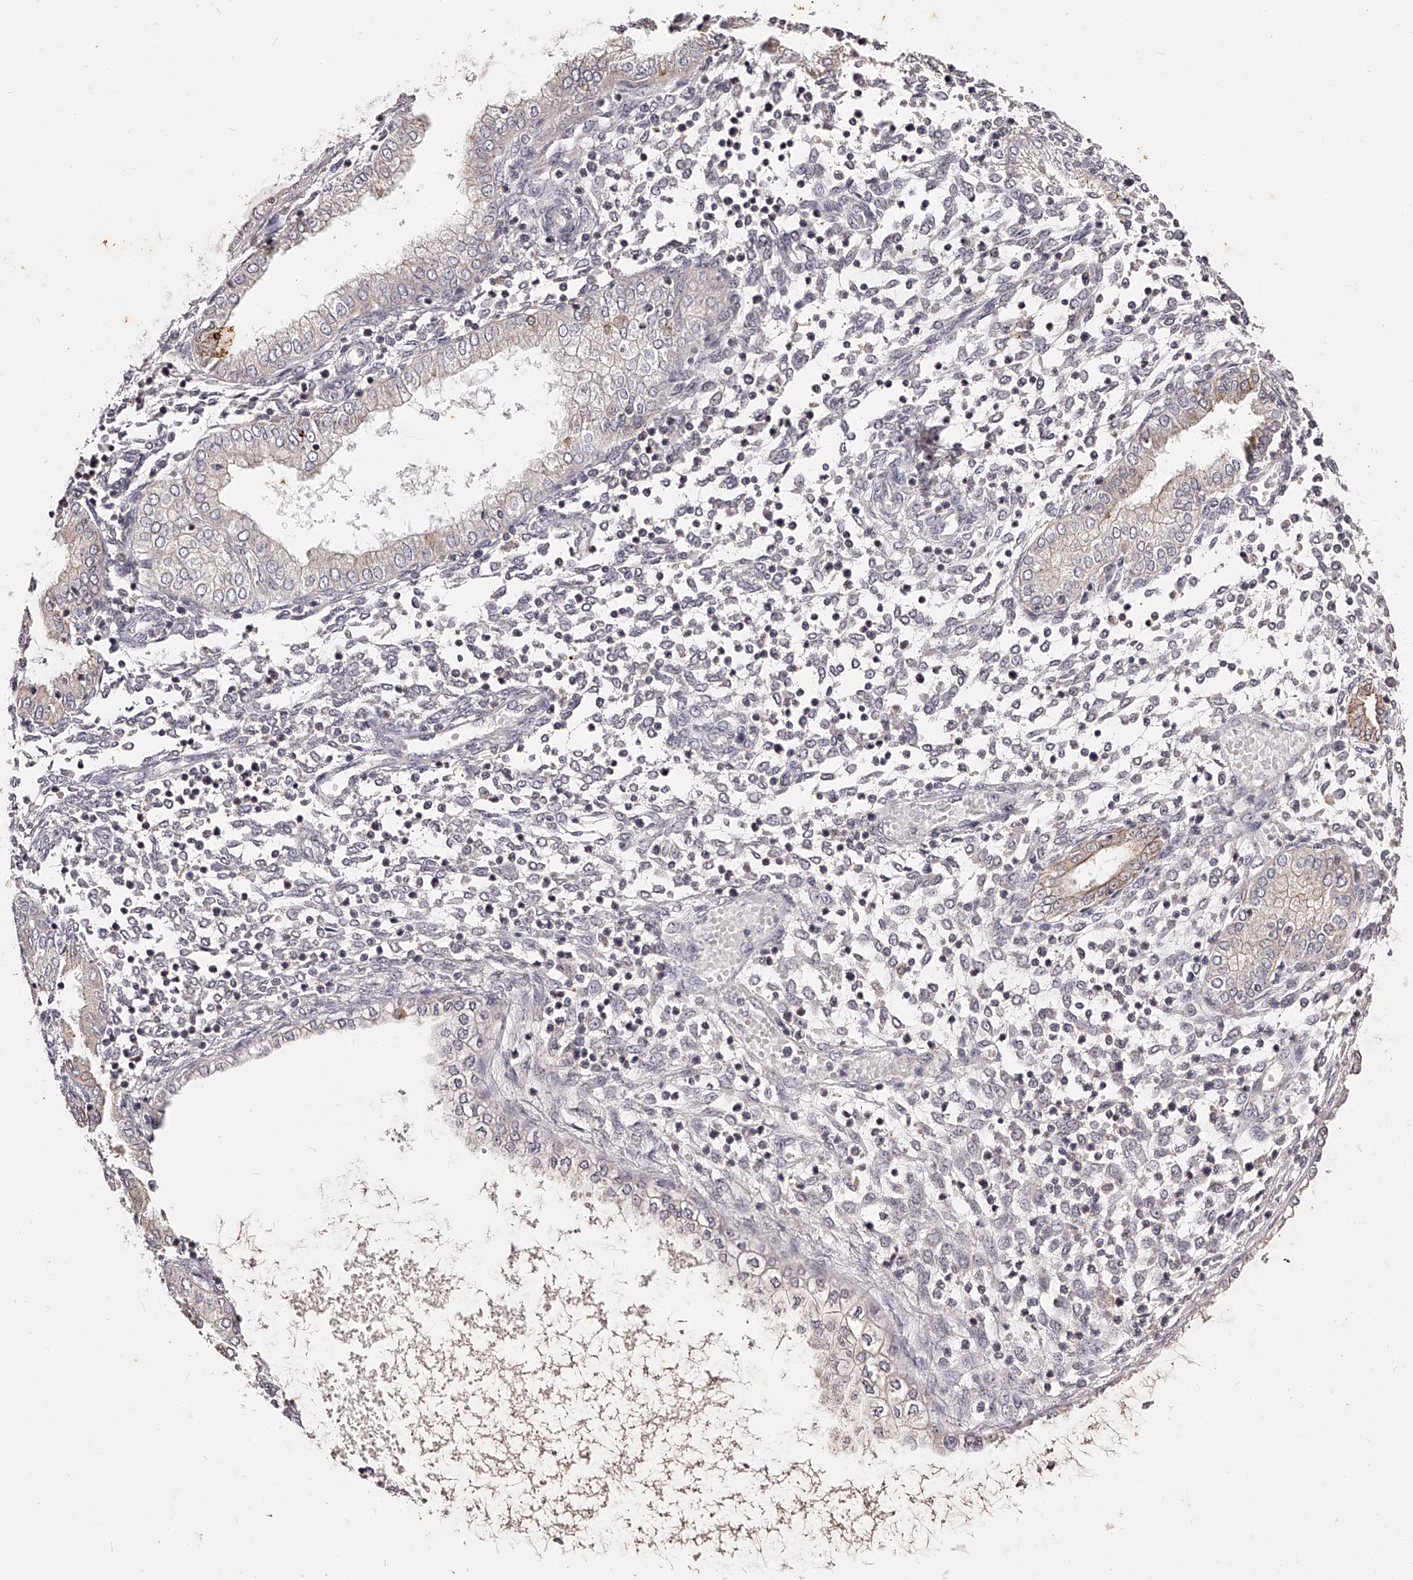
{"staining": {"intensity": "negative", "quantity": "none", "location": "none"}, "tissue": "endometrium", "cell_type": "Cells in endometrial stroma", "image_type": "normal", "snomed": [{"axis": "morphology", "description": "Normal tissue, NOS"}, {"axis": "topography", "description": "Endometrium"}], "caption": "IHC micrograph of unremarkable endometrium stained for a protein (brown), which shows no positivity in cells in endometrial stroma. (DAB IHC visualized using brightfield microscopy, high magnification).", "gene": "PHACTR1", "patient": {"sex": "female", "age": 53}}